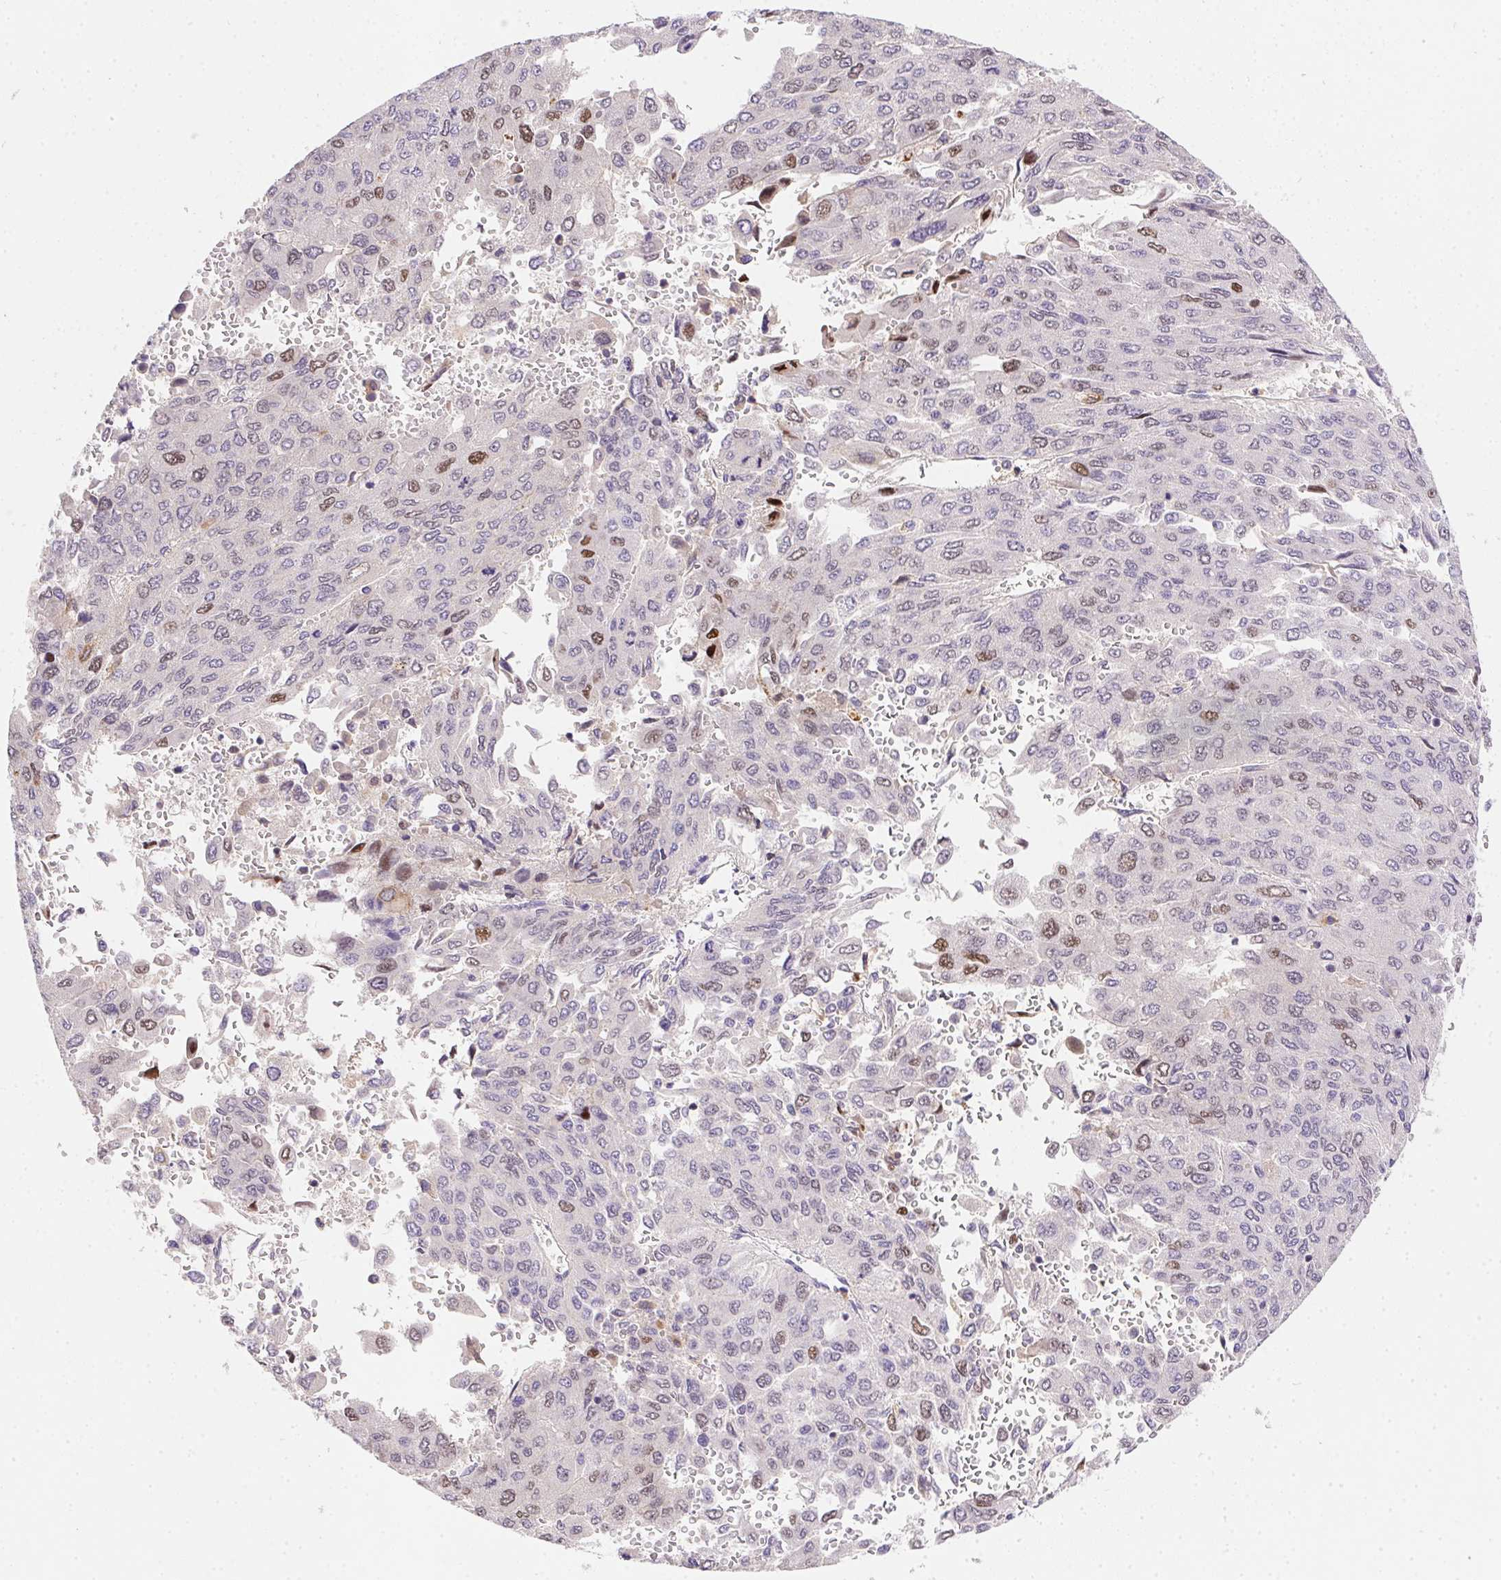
{"staining": {"intensity": "moderate", "quantity": "<25%", "location": "nuclear"}, "tissue": "liver cancer", "cell_type": "Tumor cells", "image_type": "cancer", "snomed": [{"axis": "morphology", "description": "Carcinoma, Hepatocellular, NOS"}, {"axis": "topography", "description": "Liver"}], "caption": "Liver cancer stained with DAB immunohistochemistry exhibits low levels of moderate nuclear expression in about <25% of tumor cells.", "gene": "SSTR4", "patient": {"sex": "female", "age": 41}}